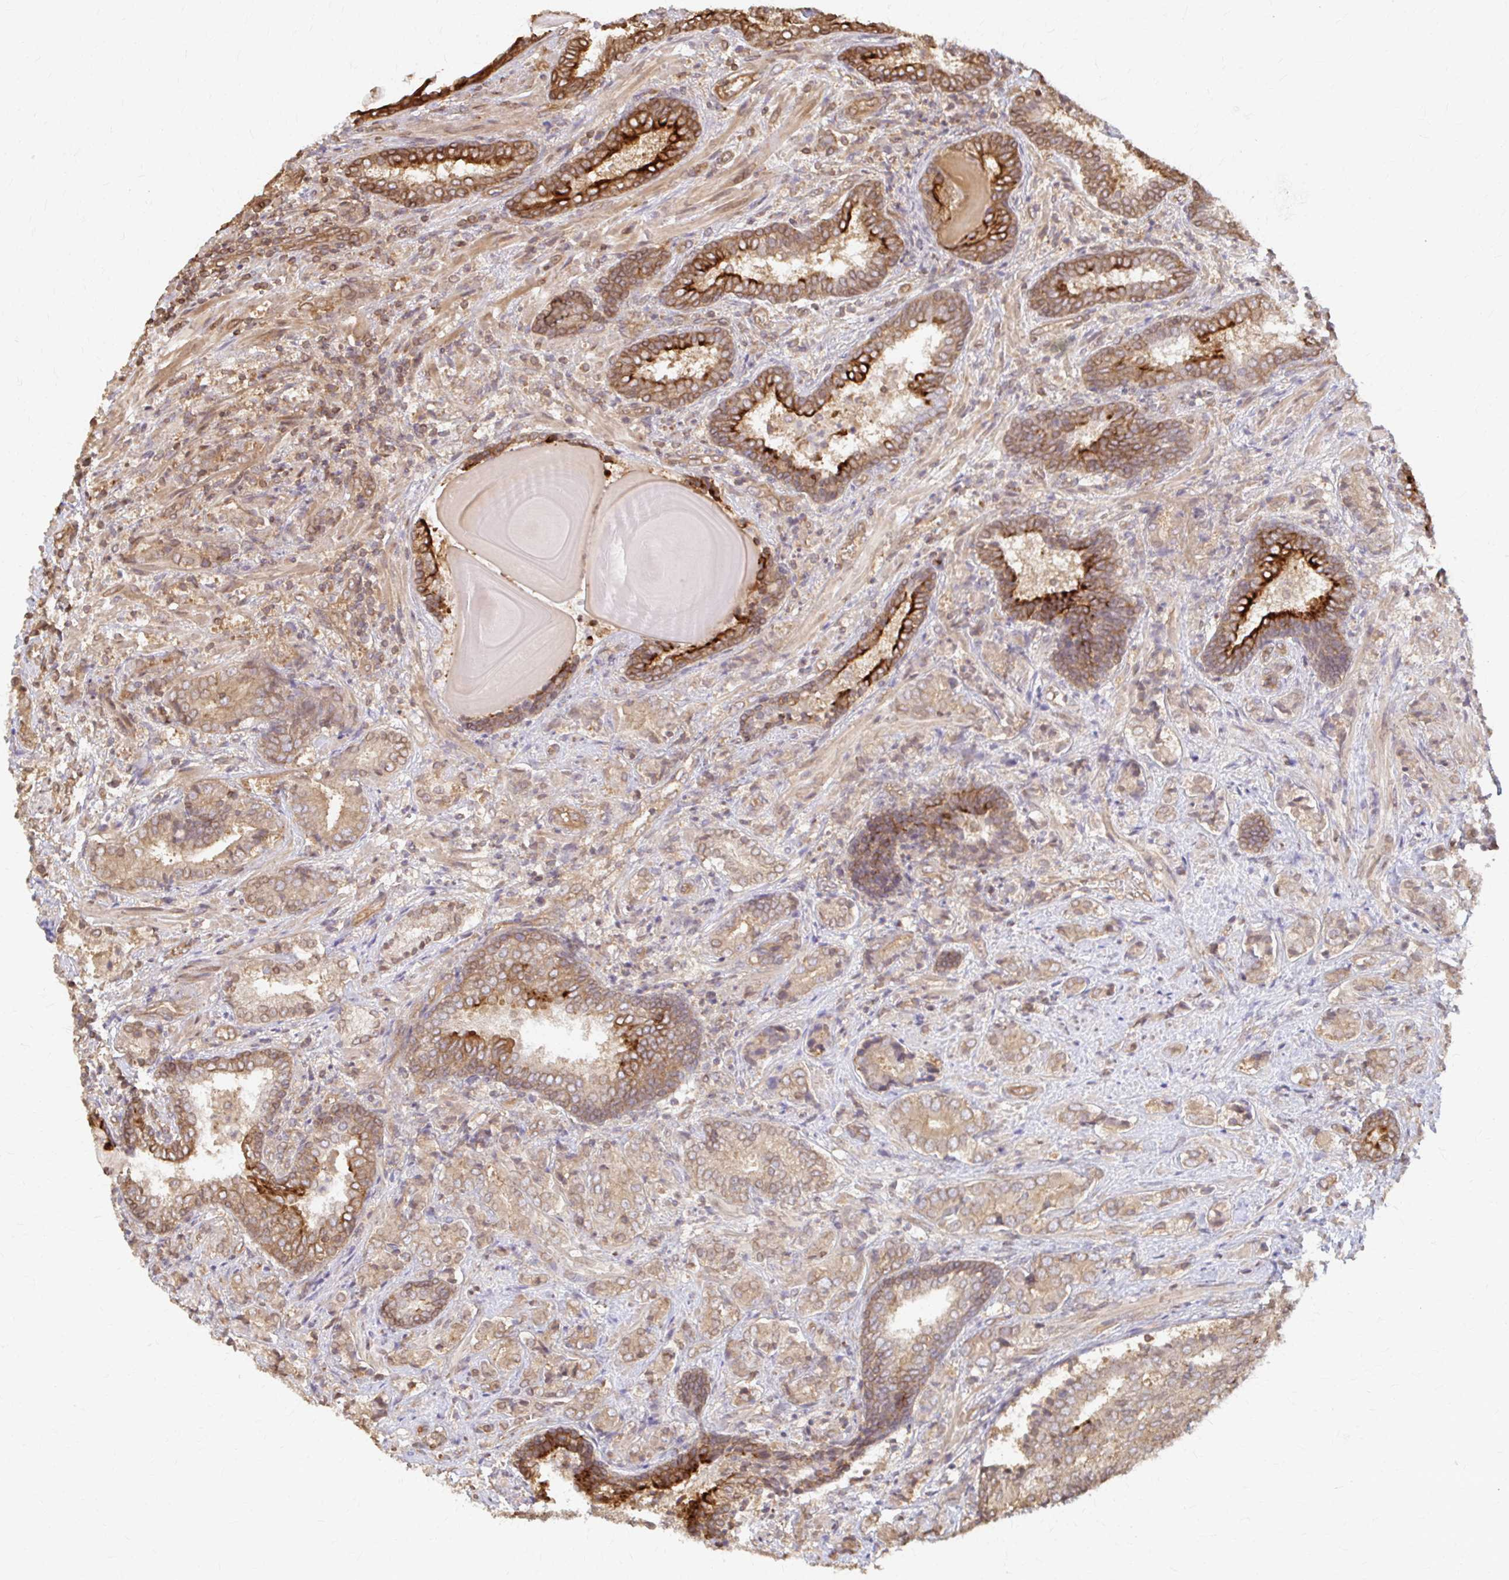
{"staining": {"intensity": "weak", "quantity": ">75%", "location": "cytoplasmic/membranous"}, "tissue": "prostate cancer", "cell_type": "Tumor cells", "image_type": "cancer", "snomed": [{"axis": "morphology", "description": "Adenocarcinoma, High grade"}, {"axis": "topography", "description": "Prostate"}], "caption": "IHC micrograph of human prostate adenocarcinoma (high-grade) stained for a protein (brown), which reveals low levels of weak cytoplasmic/membranous staining in approximately >75% of tumor cells.", "gene": "ARHGAP35", "patient": {"sex": "male", "age": 62}}